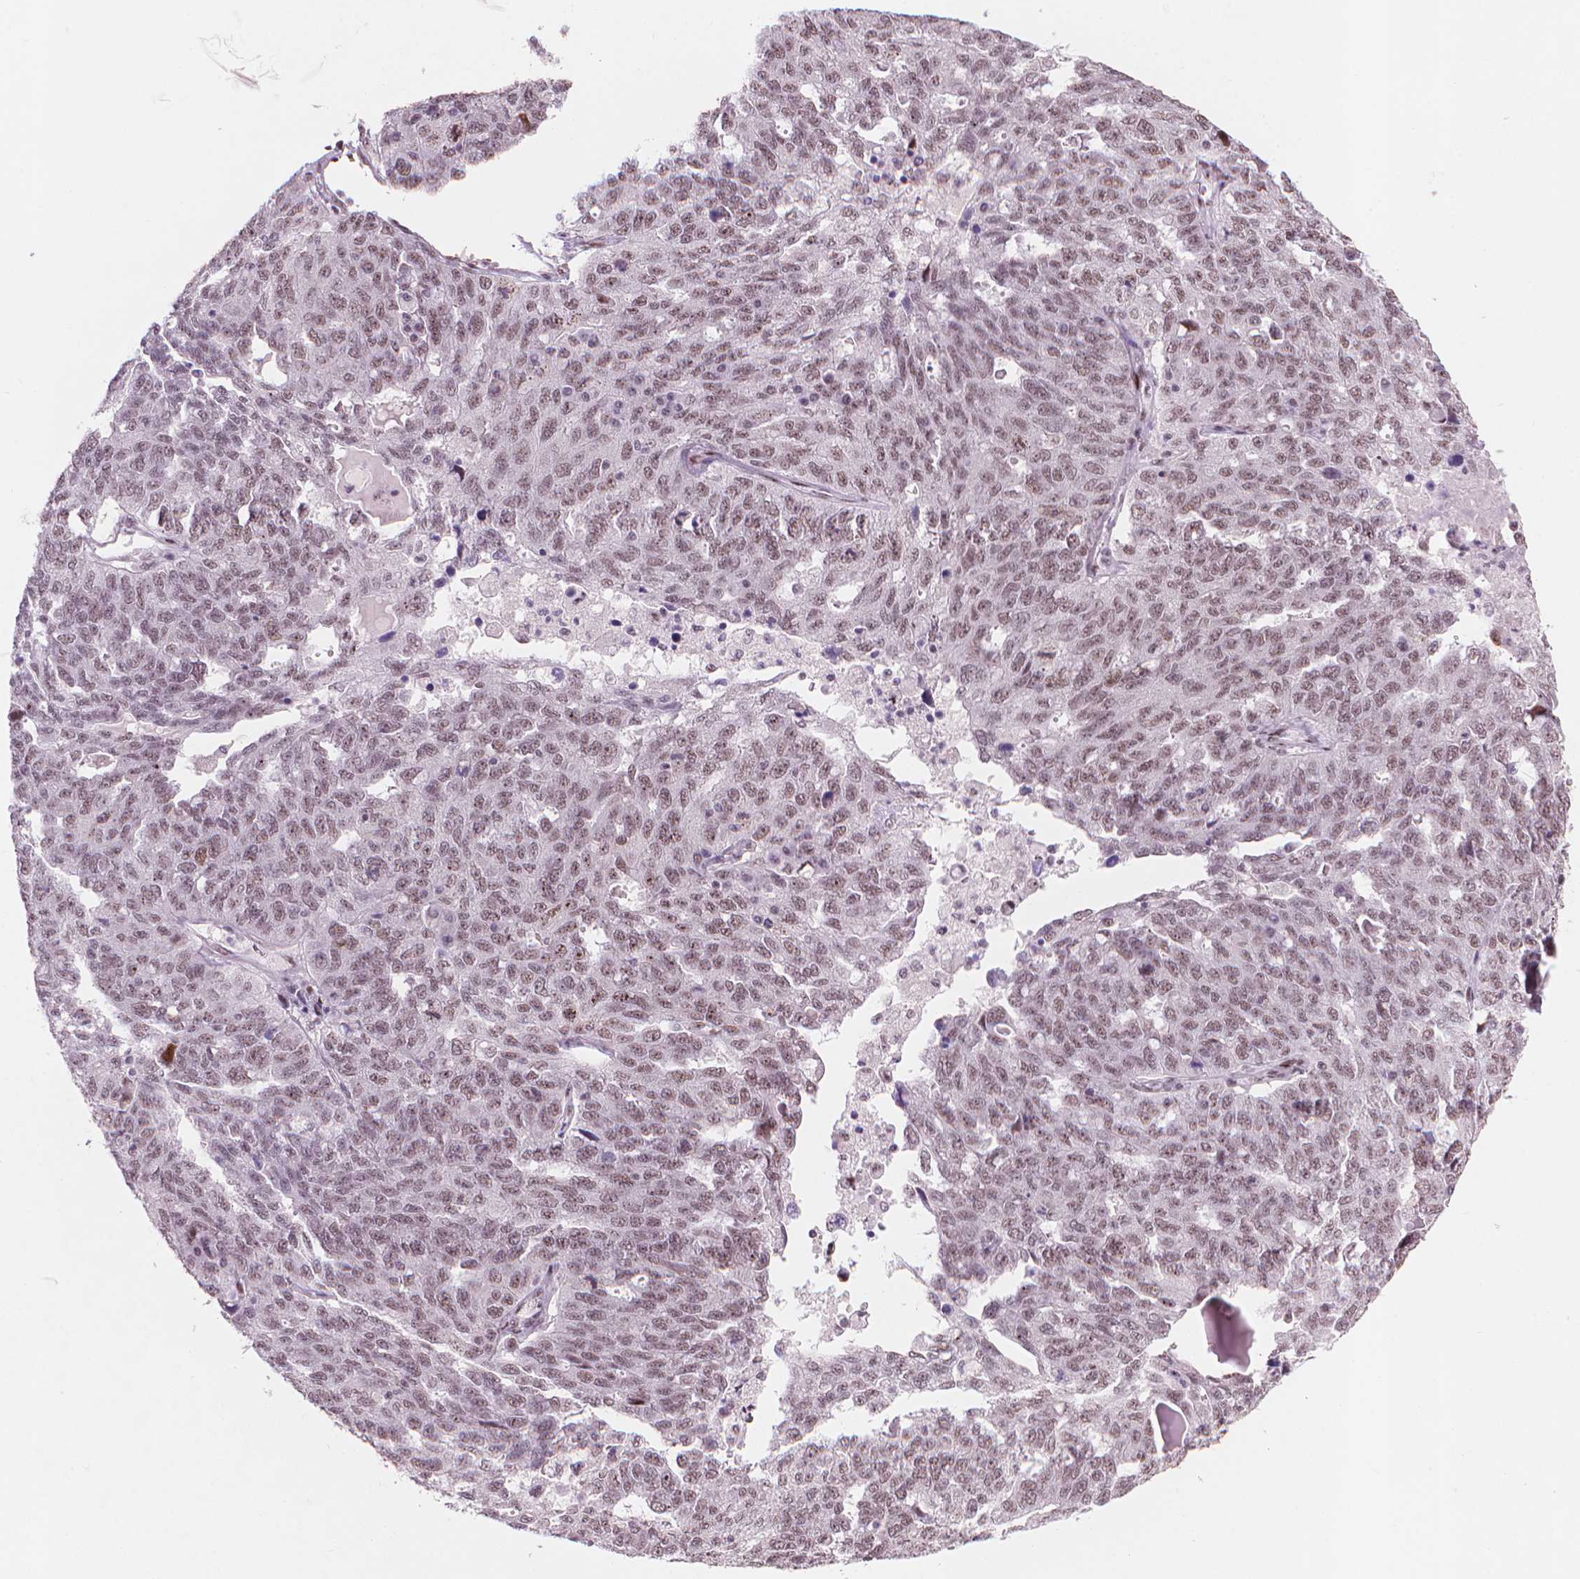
{"staining": {"intensity": "weak", "quantity": ">75%", "location": "nuclear"}, "tissue": "ovarian cancer", "cell_type": "Tumor cells", "image_type": "cancer", "snomed": [{"axis": "morphology", "description": "Cystadenocarcinoma, serous, NOS"}, {"axis": "topography", "description": "Ovary"}], "caption": "Immunohistochemistry (IHC) (DAB (3,3'-diaminobenzidine)) staining of human ovarian cancer (serous cystadenocarcinoma) reveals weak nuclear protein staining in approximately >75% of tumor cells.", "gene": "HES7", "patient": {"sex": "female", "age": 71}}